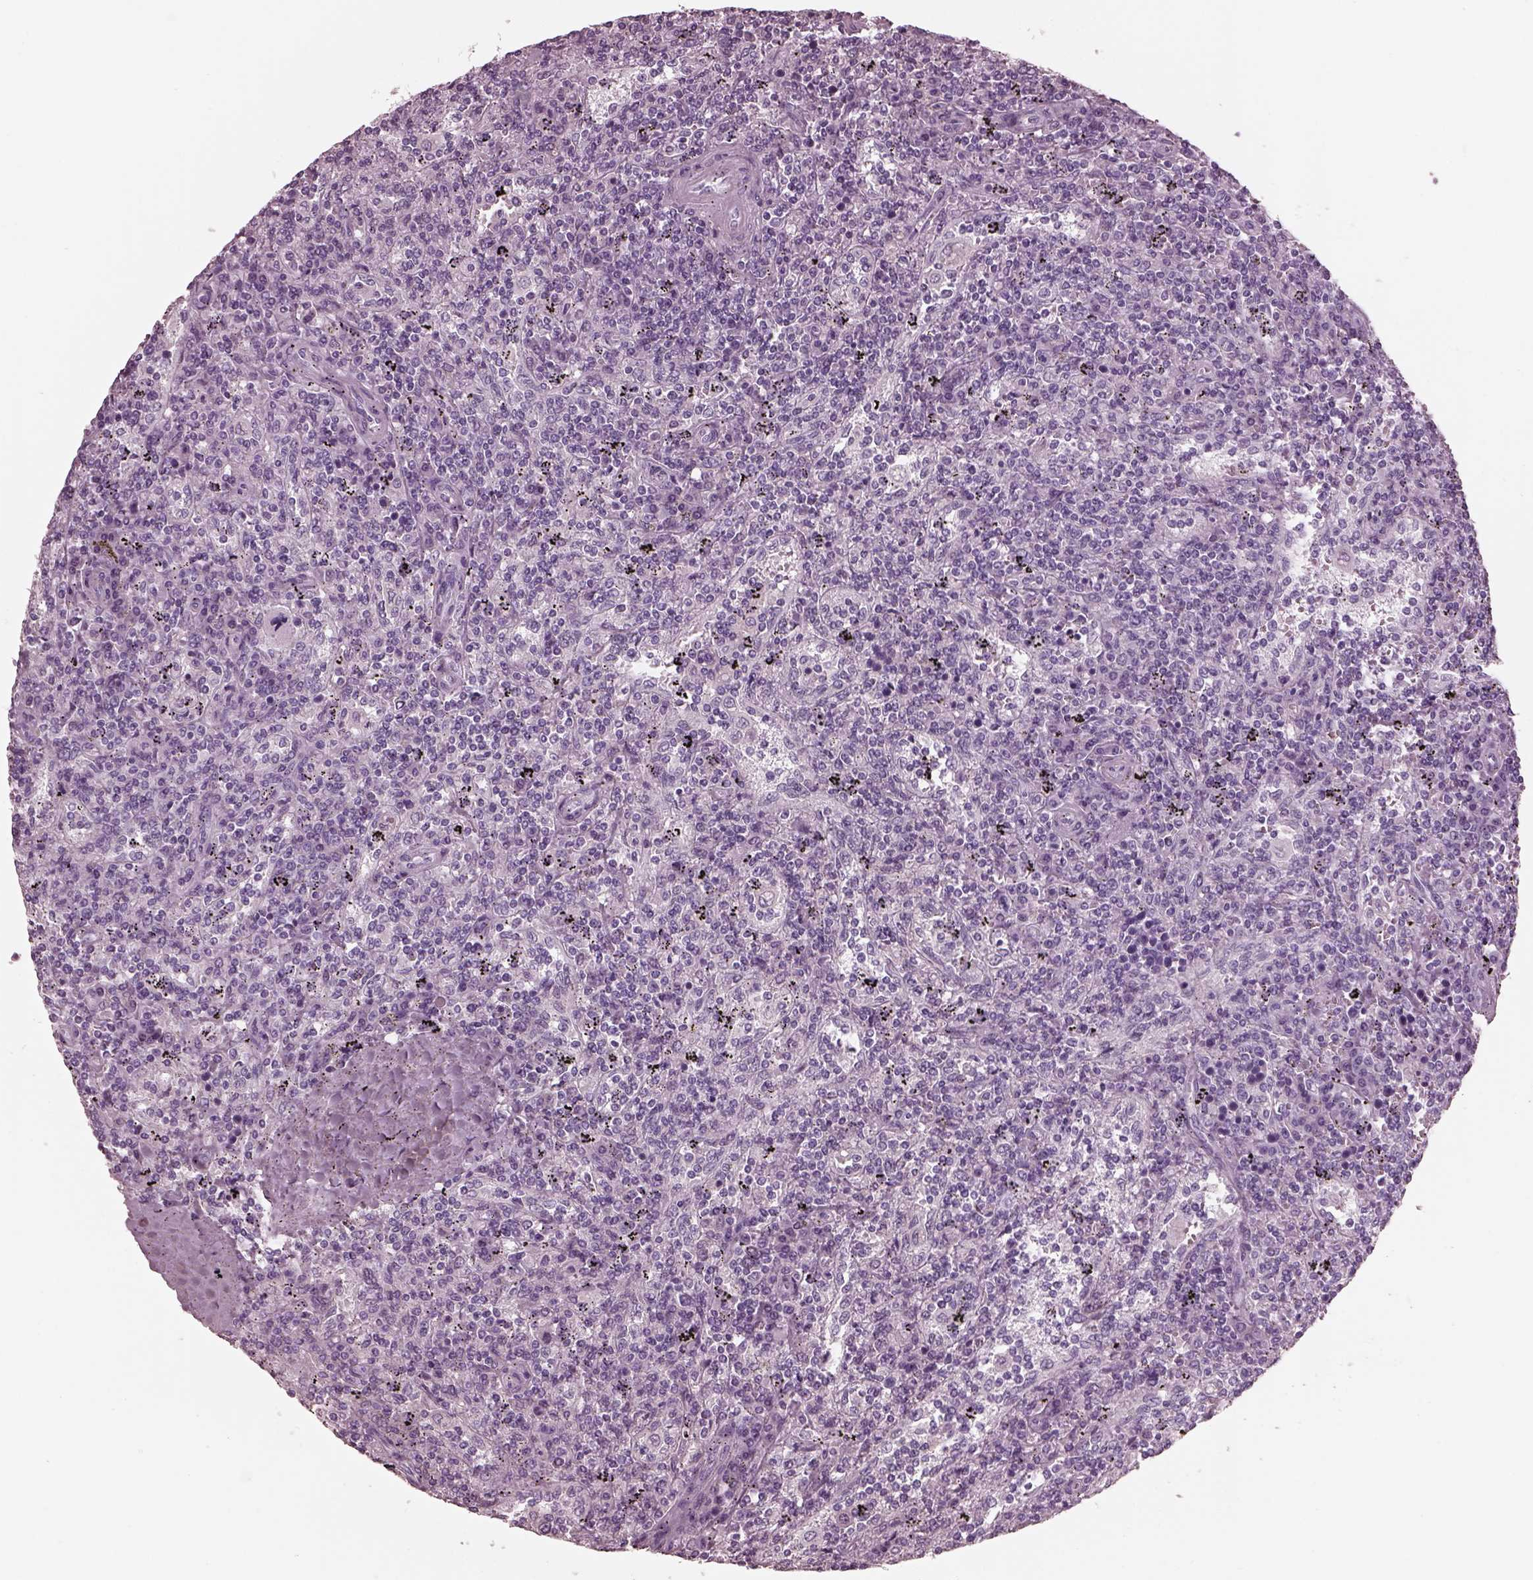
{"staining": {"intensity": "negative", "quantity": "none", "location": "none"}, "tissue": "lymphoma", "cell_type": "Tumor cells", "image_type": "cancer", "snomed": [{"axis": "morphology", "description": "Malignant lymphoma, non-Hodgkin's type, Low grade"}, {"axis": "topography", "description": "Spleen"}], "caption": "Immunohistochemical staining of human malignant lymphoma, non-Hodgkin's type (low-grade) shows no significant expression in tumor cells.", "gene": "FABP9", "patient": {"sex": "male", "age": 62}}